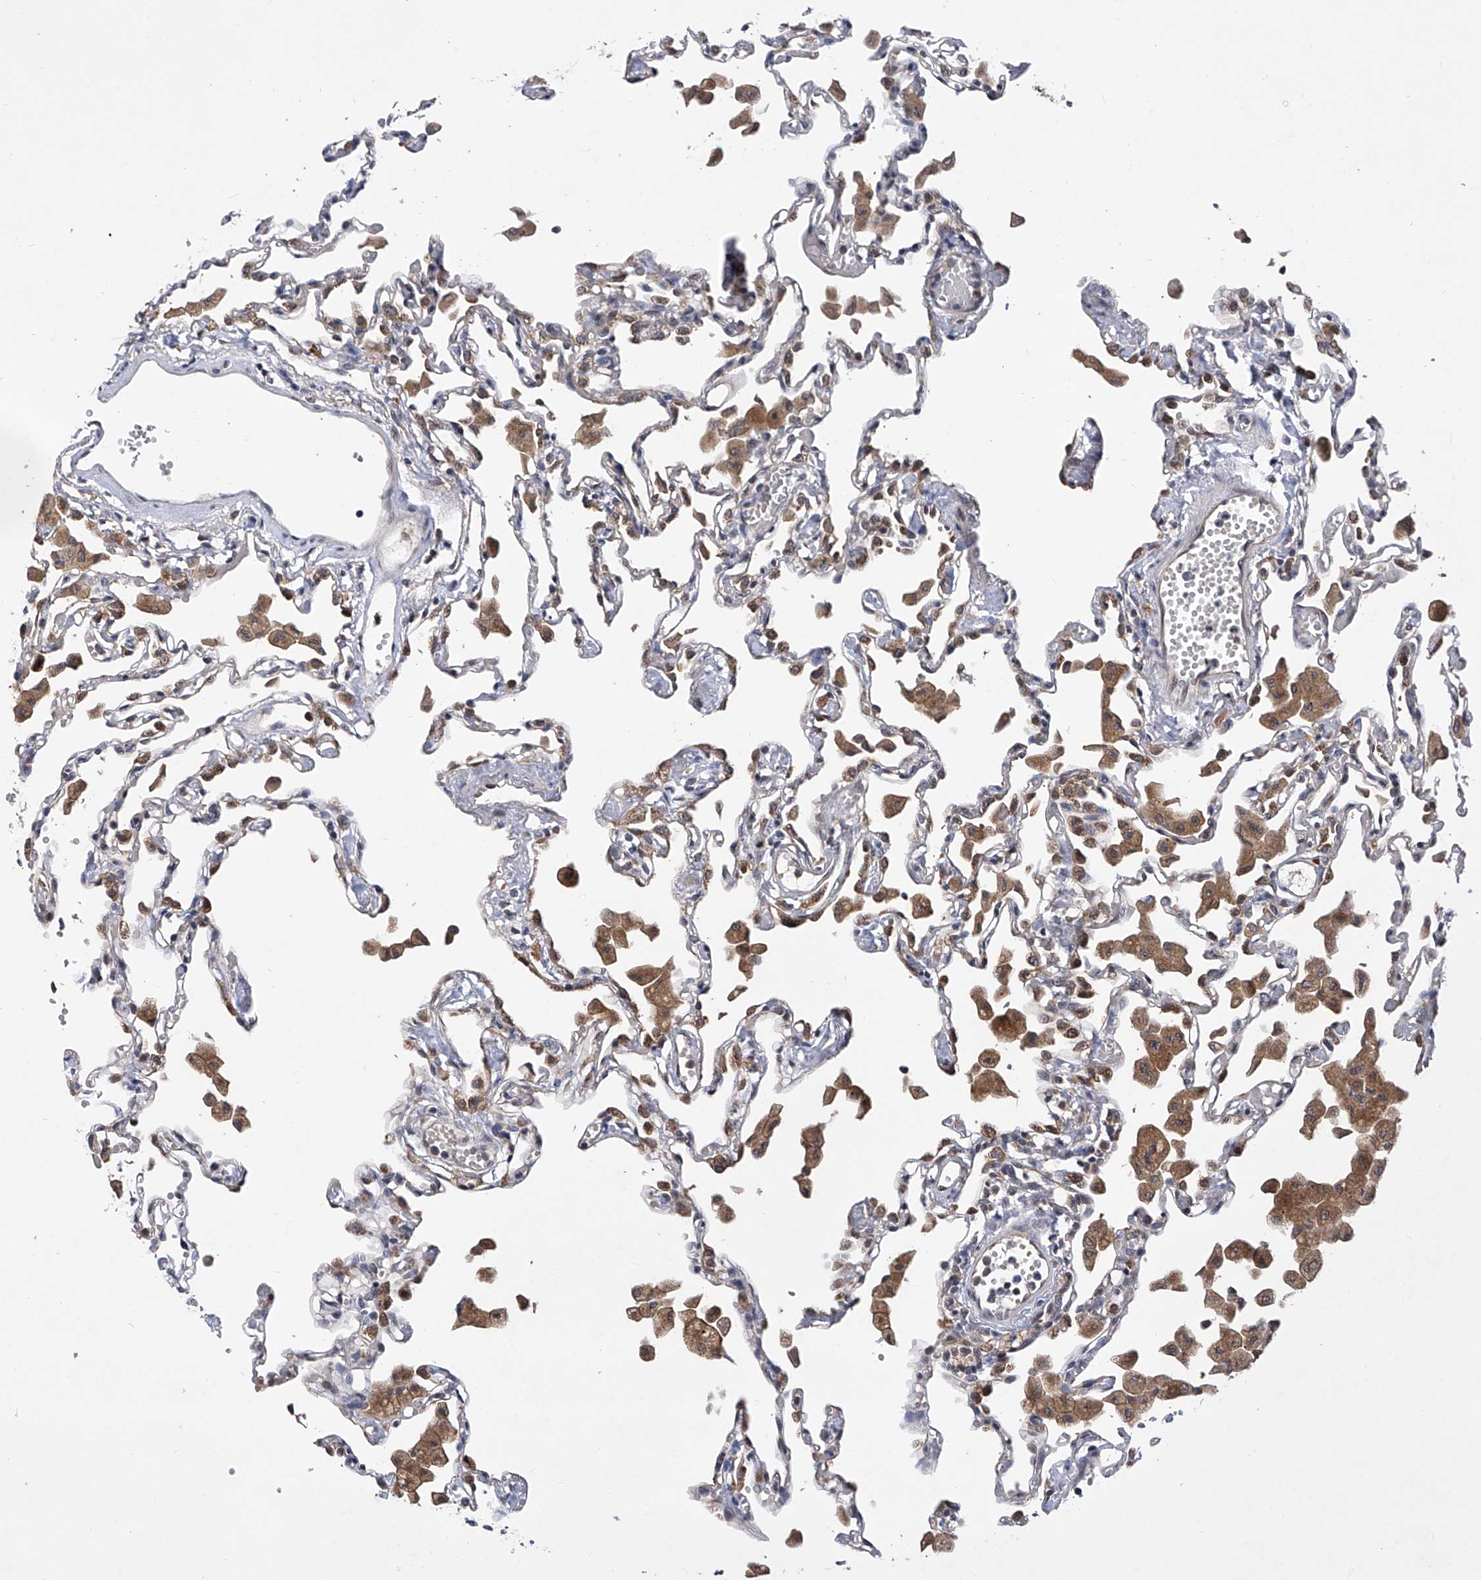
{"staining": {"intensity": "moderate", "quantity": "25%-75%", "location": "cytoplasmic/membranous"}, "tissue": "lung", "cell_type": "Alveolar cells", "image_type": "normal", "snomed": [{"axis": "morphology", "description": "Normal tissue, NOS"}, {"axis": "topography", "description": "Bronchus"}, {"axis": "topography", "description": "Lung"}], "caption": "A brown stain highlights moderate cytoplasmic/membranous staining of a protein in alveolar cells of normal lung. (brown staining indicates protein expression, while blue staining denotes nuclei).", "gene": "USP45", "patient": {"sex": "female", "age": 49}}